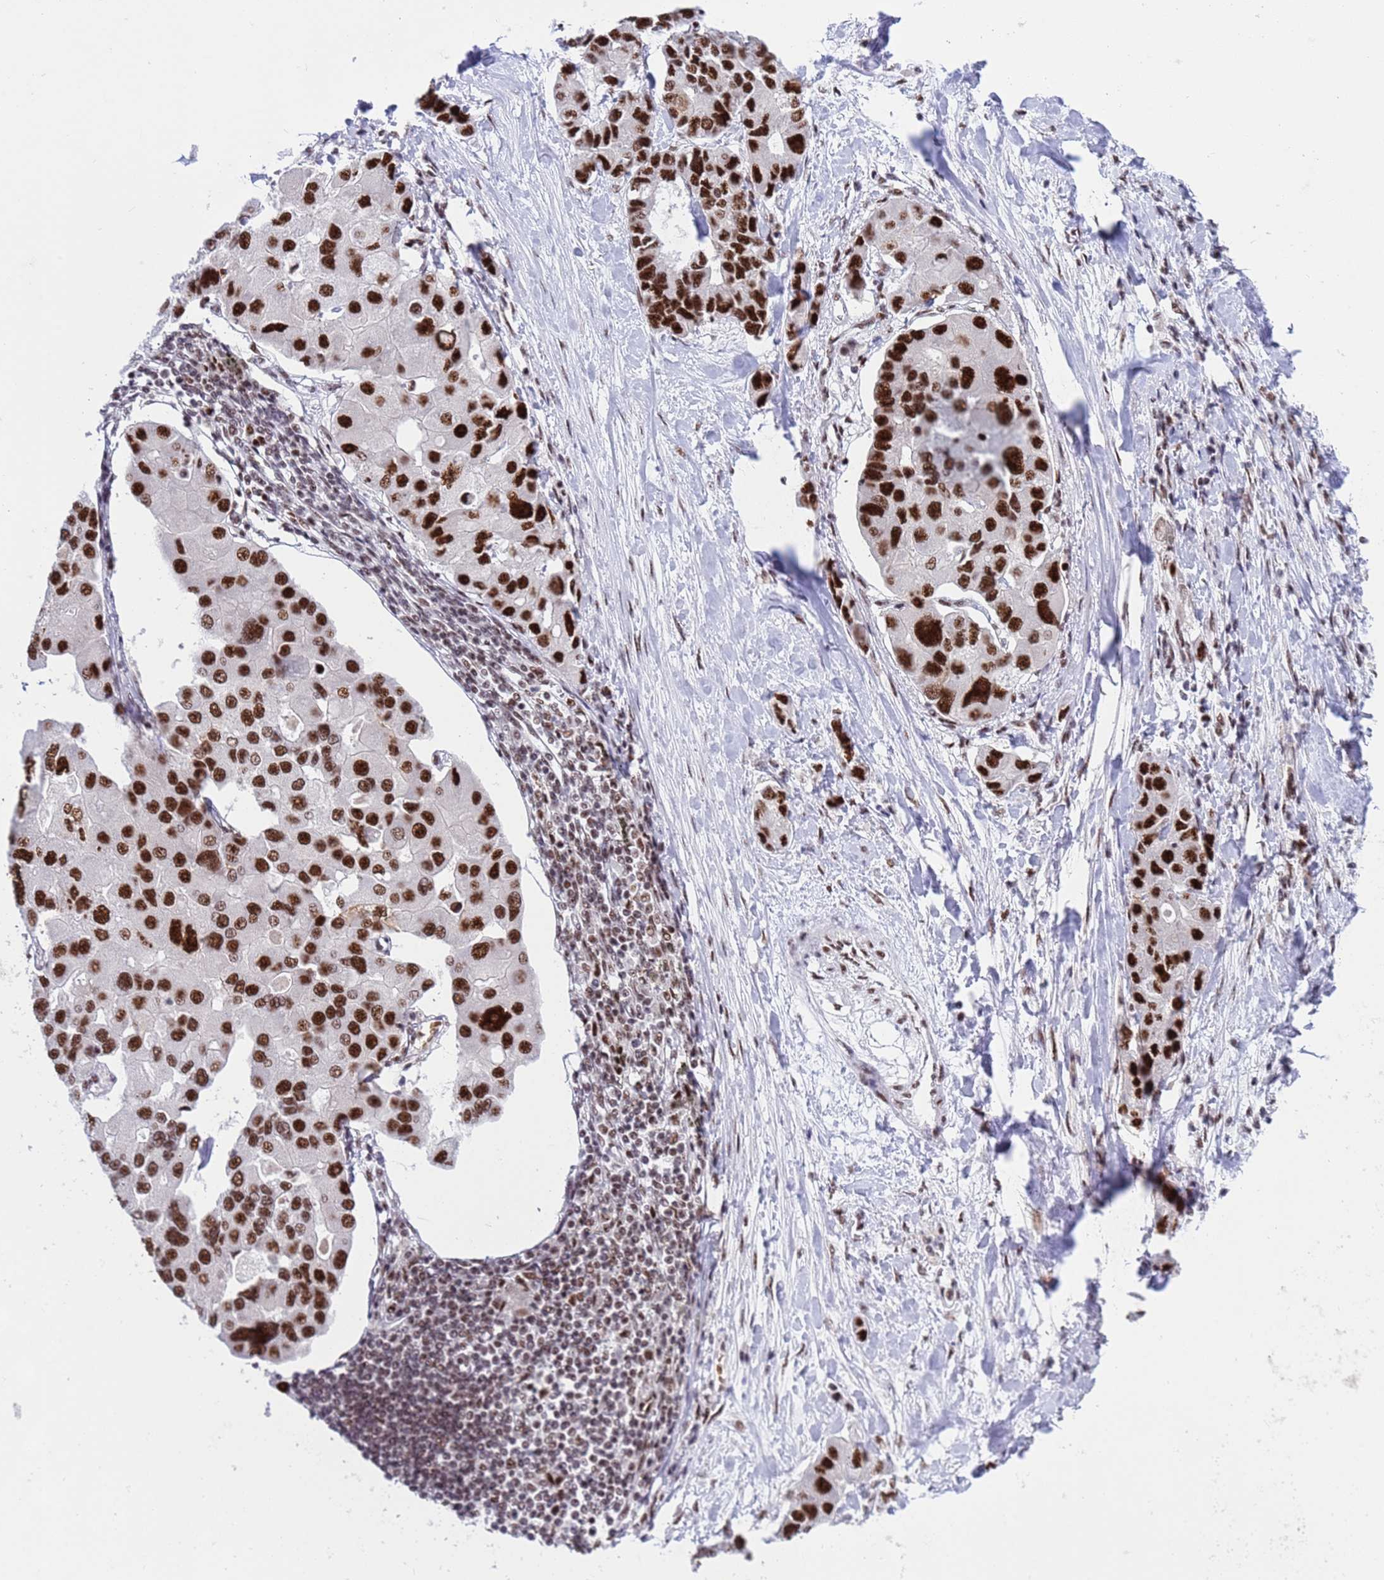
{"staining": {"intensity": "strong", "quantity": ">75%", "location": "nuclear"}, "tissue": "lung cancer", "cell_type": "Tumor cells", "image_type": "cancer", "snomed": [{"axis": "morphology", "description": "Adenocarcinoma, NOS"}, {"axis": "topography", "description": "Lung"}], "caption": "Immunohistochemistry (IHC) (DAB) staining of lung cancer (adenocarcinoma) displays strong nuclear protein positivity in approximately >75% of tumor cells.", "gene": "THOC2", "patient": {"sex": "female", "age": 54}}